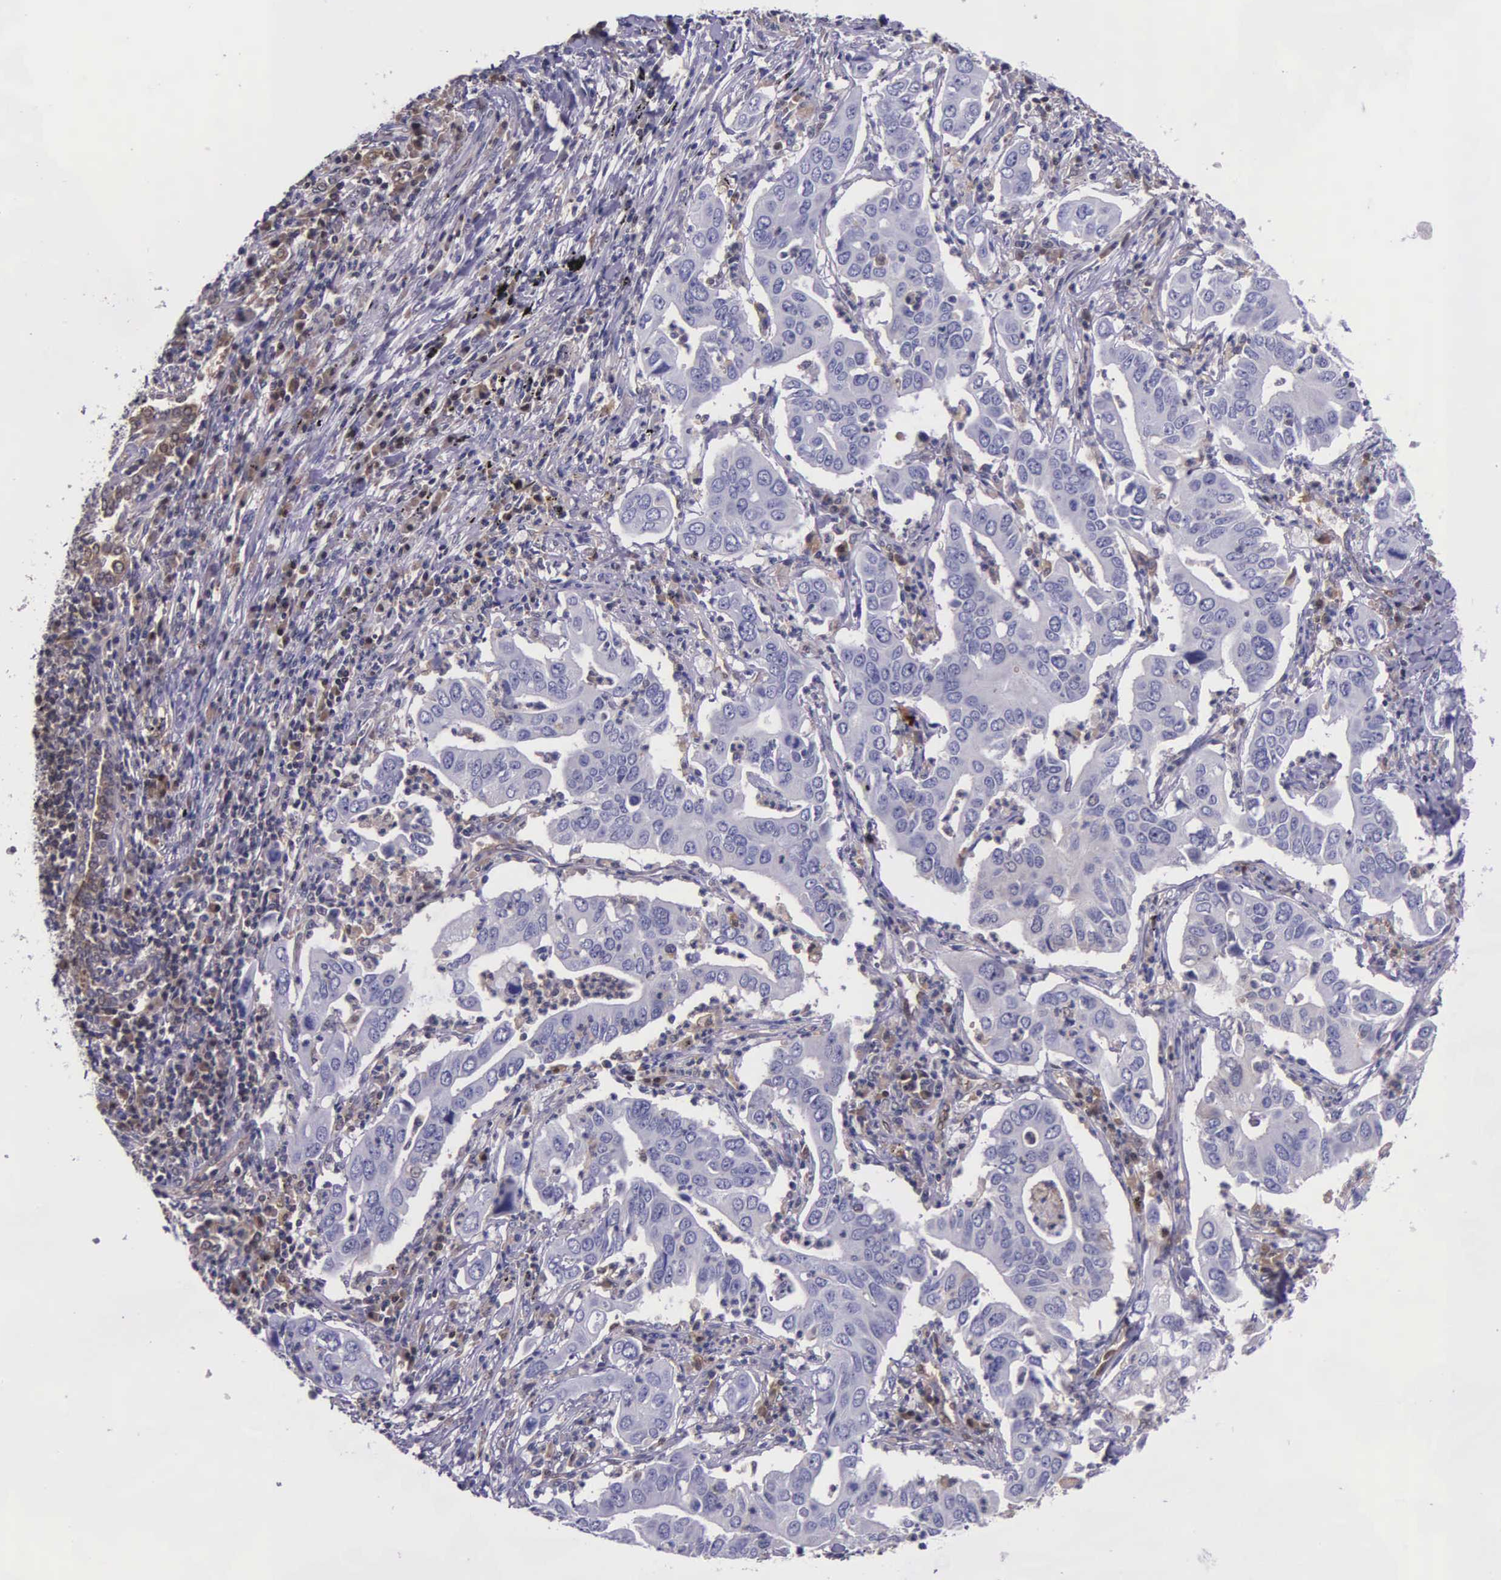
{"staining": {"intensity": "weak", "quantity": ">75%", "location": "cytoplasmic/membranous,nuclear"}, "tissue": "lung cancer", "cell_type": "Tumor cells", "image_type": "cancer", "snomed": [{"axis": "morphology", "description": "Adenocarcinoma, NOS"}, {"axis": "topography", "description": "Lung"}], "caption": "Immunohistochemical staining of human lung adenocarcinoma exhibits low levels of weak cytoplasmic/membranous and nuclear protein positivity in about >75% of tumor cells.", "gene": "GMPR2", "patient": {"sex": "male", "age": 48}}